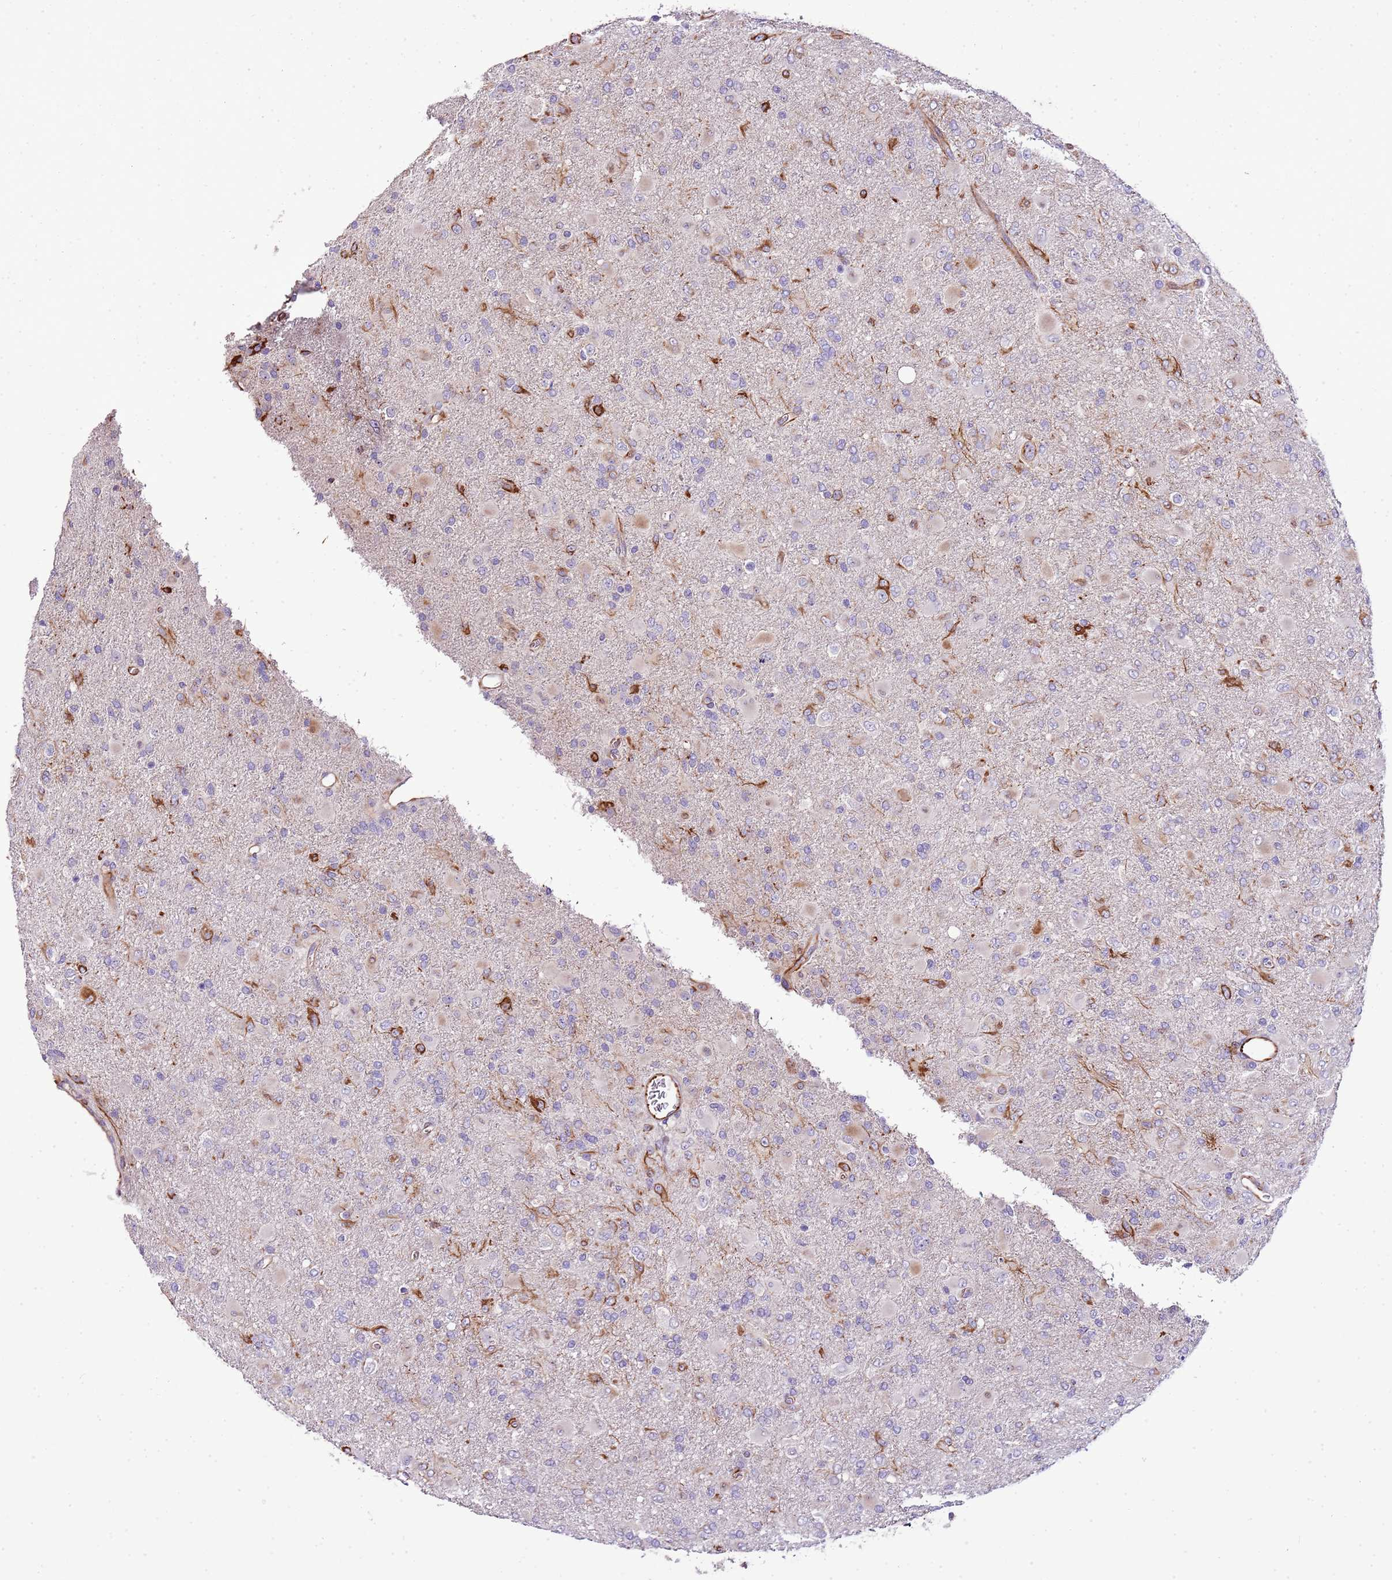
{"staining": {"intensity": "negative", "quantity": "none", "location": "none"}, "tissue": "glioma", "cell_type": "Tumor cells", "image_type": "cancer", "snomed": [{"axis": "morphology", "description": "Glioma, malignant, Low grade"}, {"axis": "topography", "description": "Brain"}], "caption": "Immunohistochemistry (IHC) image of neoplastic tissue: human low-grade glioma (malignant) stained with DAB (3,3'-diaminobenzidine) shows no significant protein staining in tumor cells.", "gene": "ZNF786", "patient": {"sex": "male", "age": 65}}